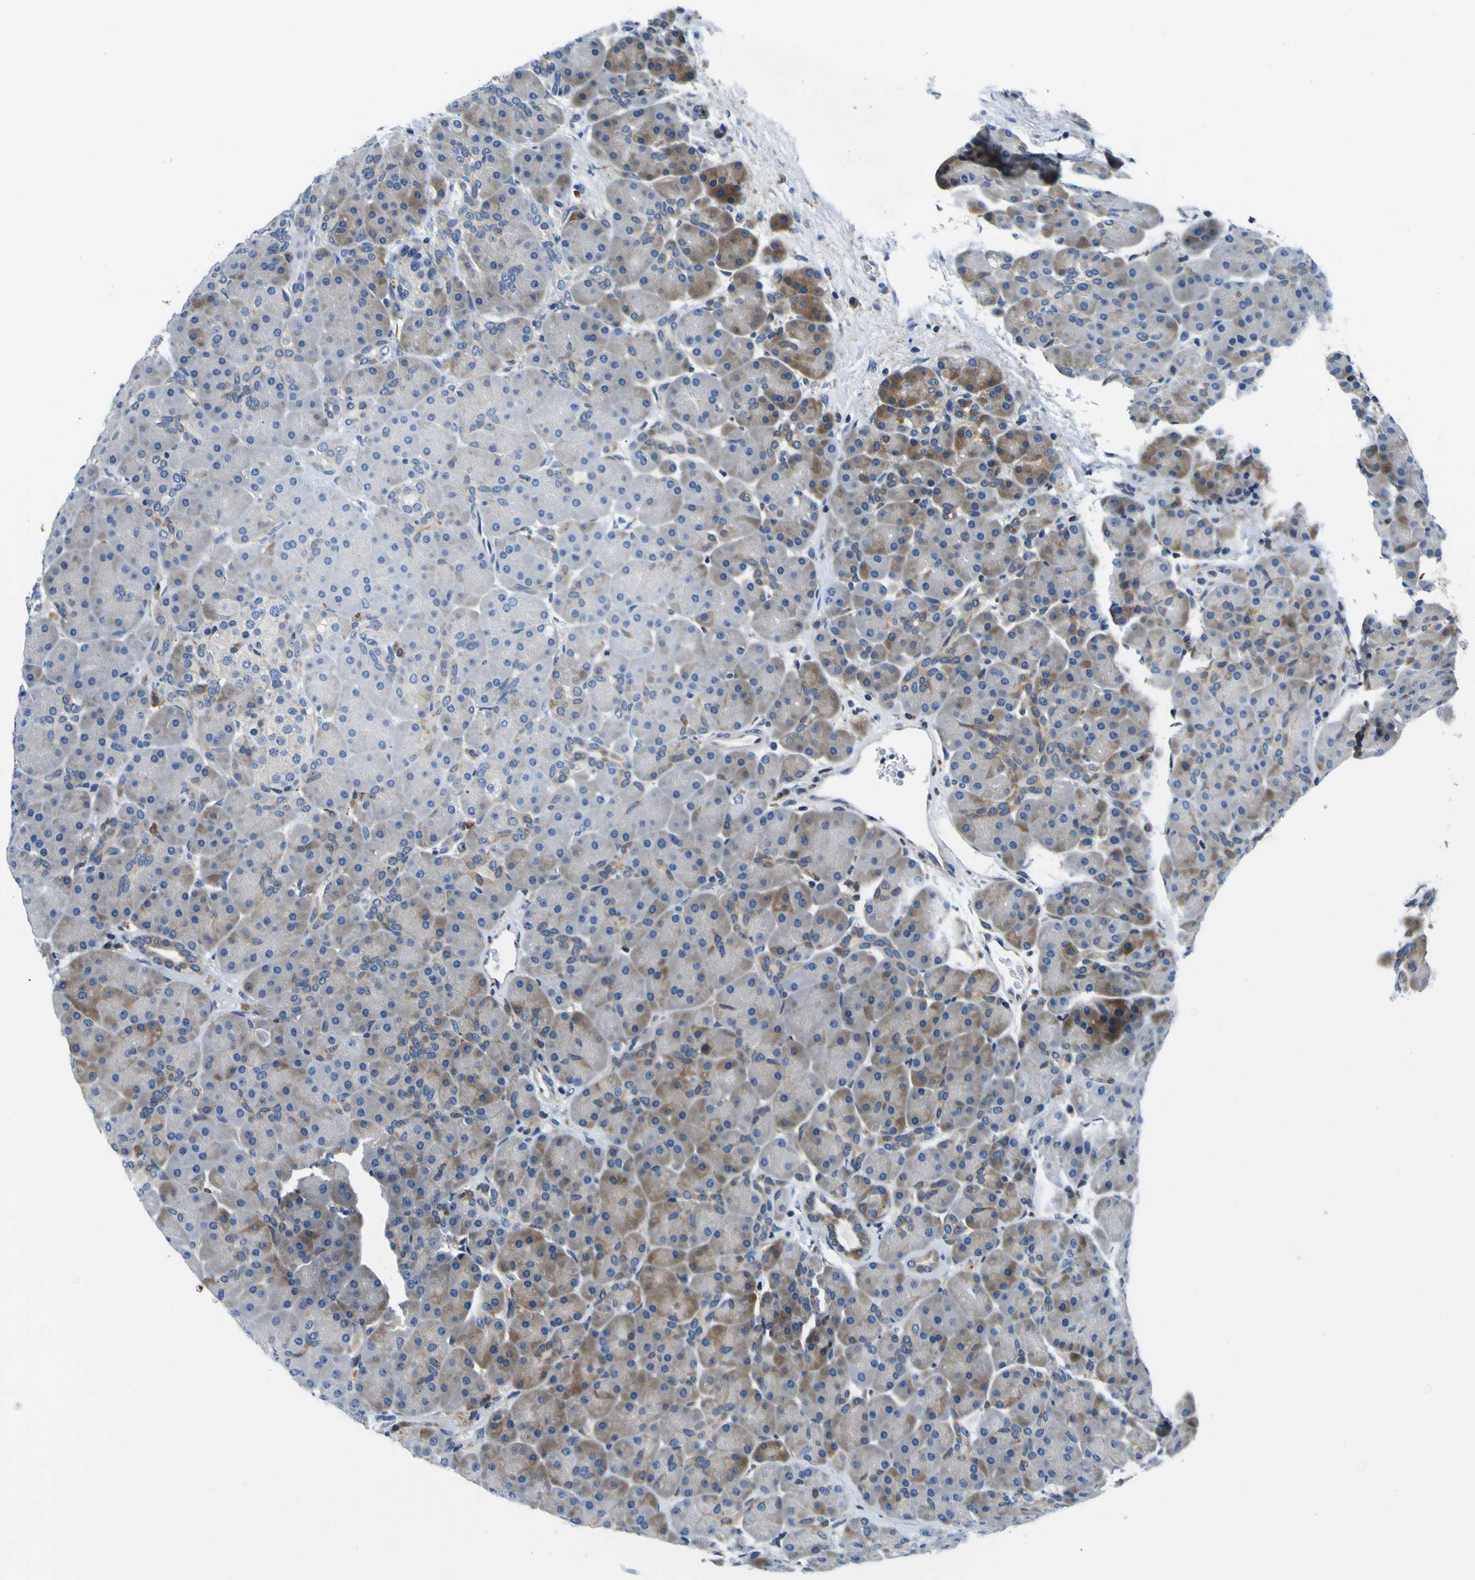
{"staining": {"intensity": "moderate", "quantity": "25%-75%", "location": "cytoplasmic/membranous"}, "tissue": "pancreas", "cell_type": "Exocrine glandular cells", "image_type": "normal", "snomed": [{"axis": "morphology", "description": "Normal tissue, NOS"}, {"axis": "topography", "description": "Pancreas"}], "caption": "A micrograph of human pancreas stained for a protein displays moderate cytoplasmic/membranous brown staining in exocrine glandular cells.", "gene": "NLRP3", "patient": {"sex": "male", "age": 66}}